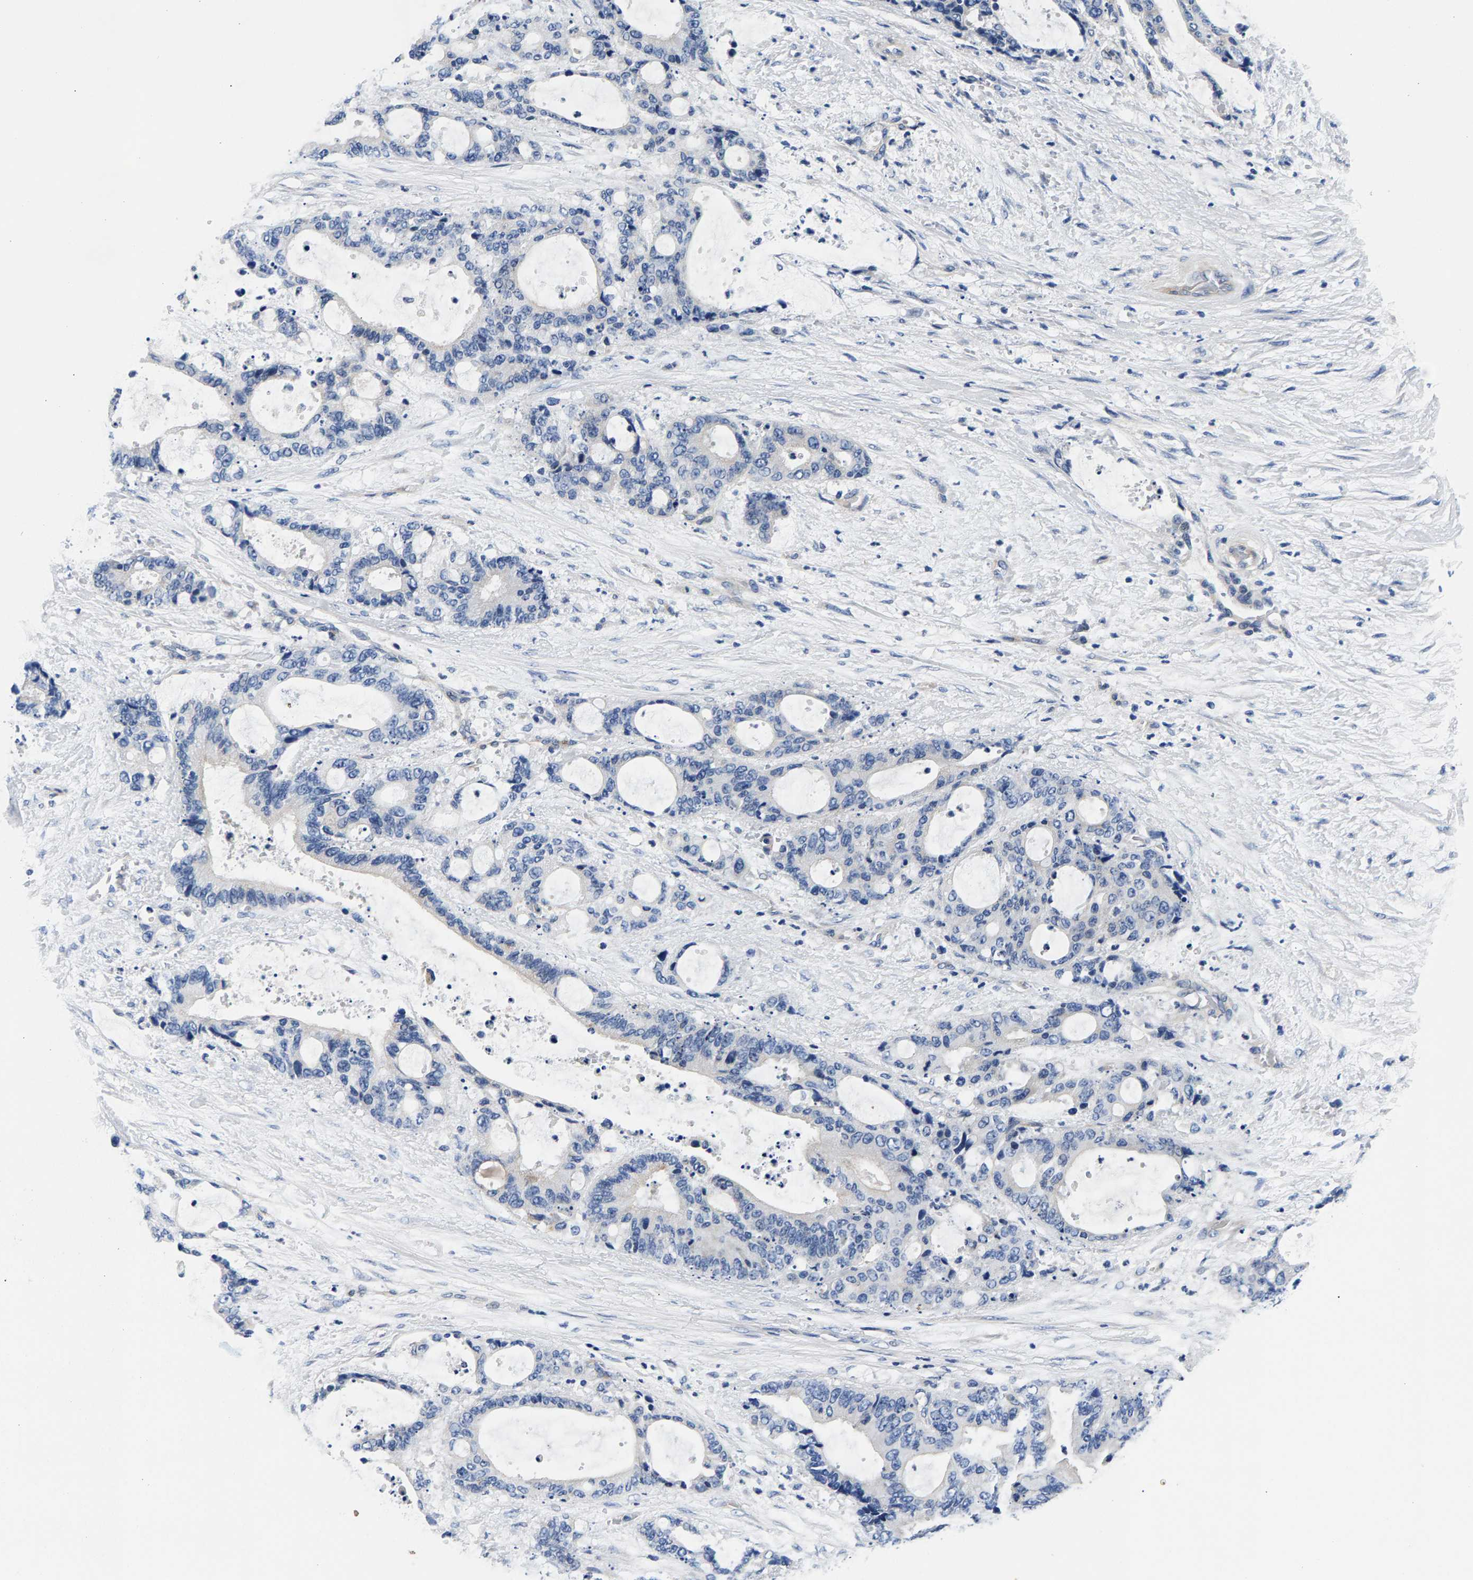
{"staining": {"intensity": "negative", "quantity": "none", "location": "none"}, "tissue": "liver cancer", "cell_type": "Tumor cells", "image_type": "cancer", "snomed": [{"axis": "morphology", "description": "Normal tissue, NOS"}, {"axis": "morphology", "description": "Cholangiocarcinoma"}, {"axis": "topography", "description": "Liver"}, {"axis": "topography", "description": "Peripheral nerve tissue"}], "caption": "A micrograph of liver cancer (cholangiocarcinoma) stained for a protein exhibits no brown staining in tumor cells. The staining was performed using DAB to visualize the protein expression in brown, while the nuclei were stained in blue with hematoxylin (Magnification: 20x).", "gene": "P2RY4", "patient": {"sex": "female", "age": 73}}